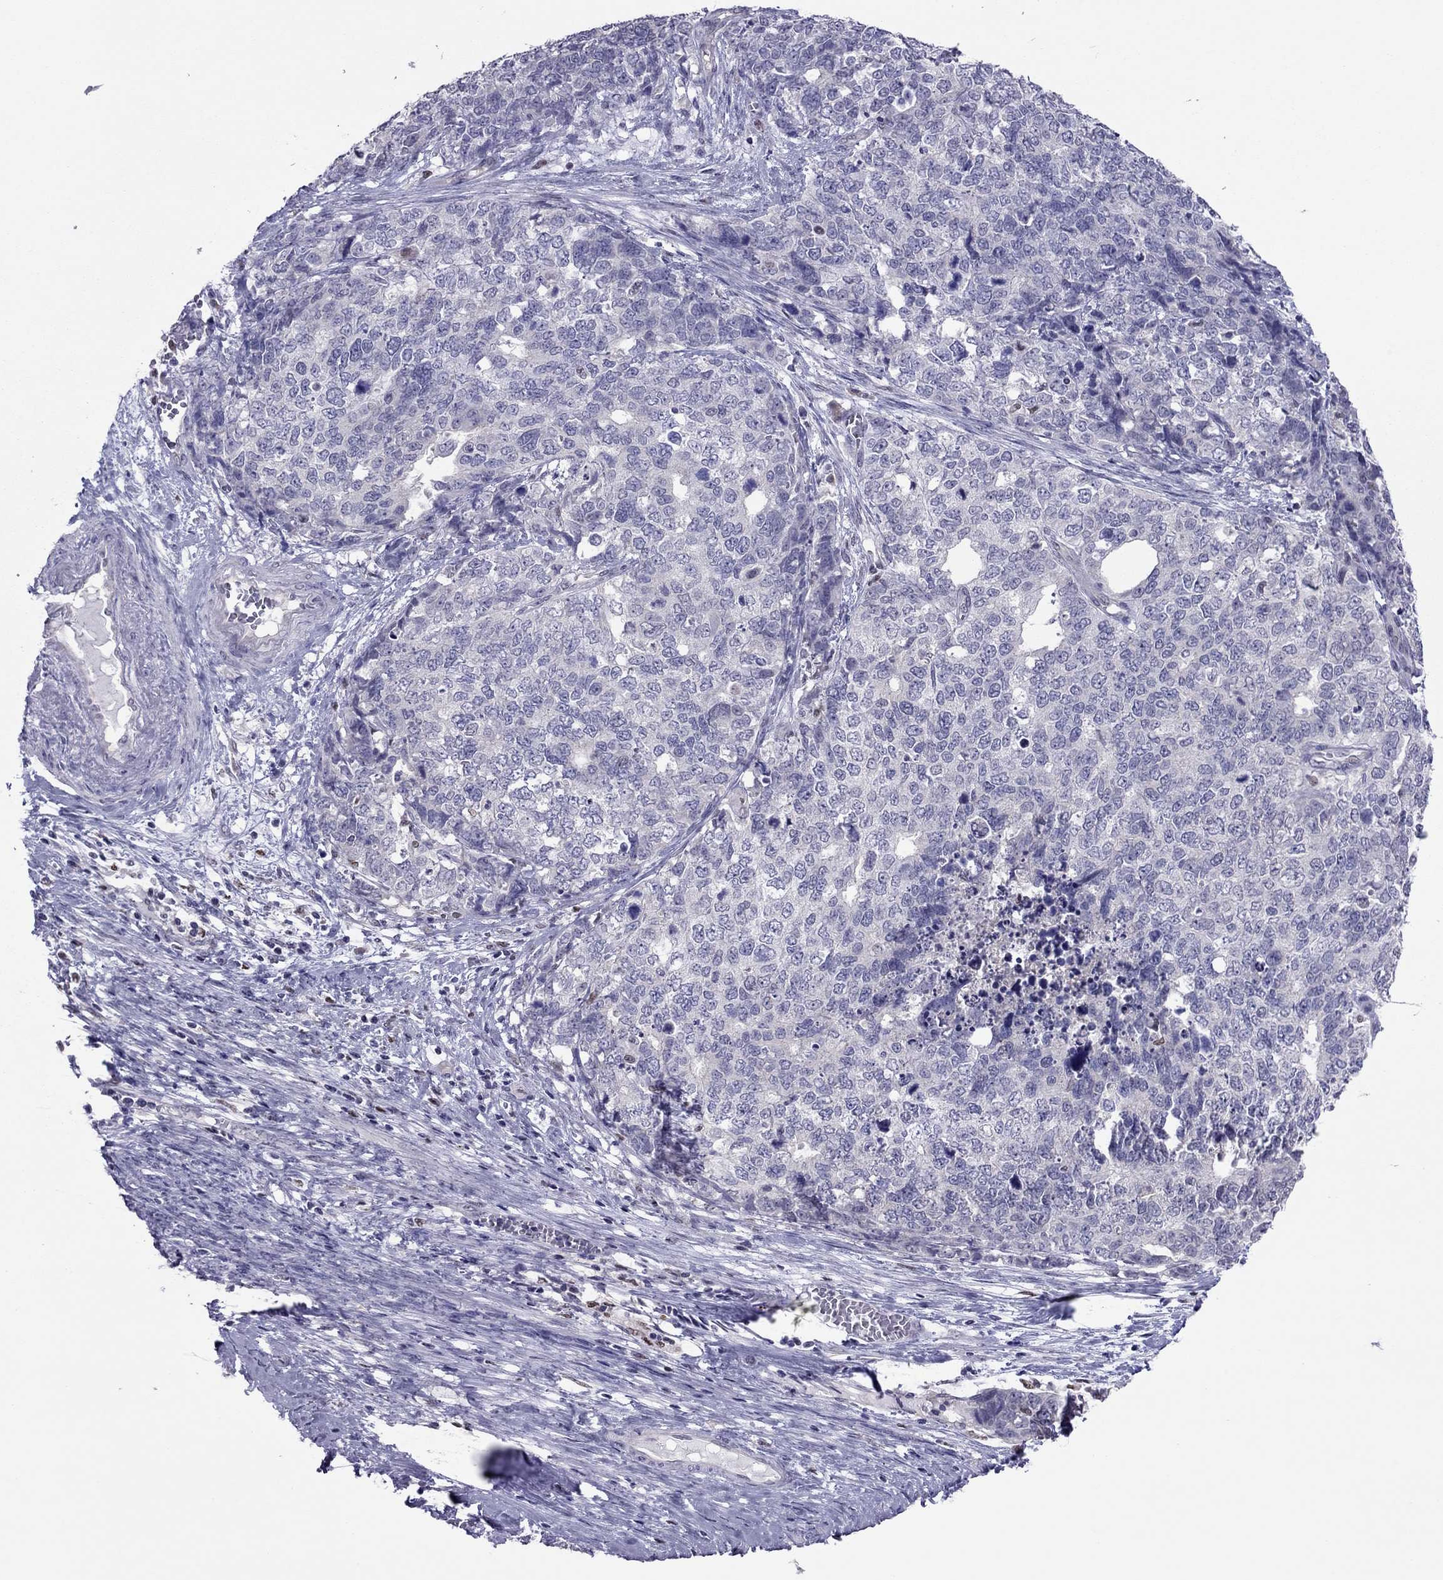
{"staining": {"intensity": "negative", "quantity": "none", "location": "none"}, "tissue": "cervical cancer", "cell_type": "Tumor cells", "image_type": "cancer", "snomed": [{"axis": "morphology", "description": "Squamous cell carcinoma, NOS"}, {"axis": "topography", "description": "Cervix"}], "caption": "IHC photomicrograph of neoplastic tissue: squamous cell carcinoma (cervical) stained with DAB (3,3'-diaminobenzidine) shows no significant protein staining in tumor cells.", "gene": "SPINT3", "patient": {"sex": "female", "age": 63}}